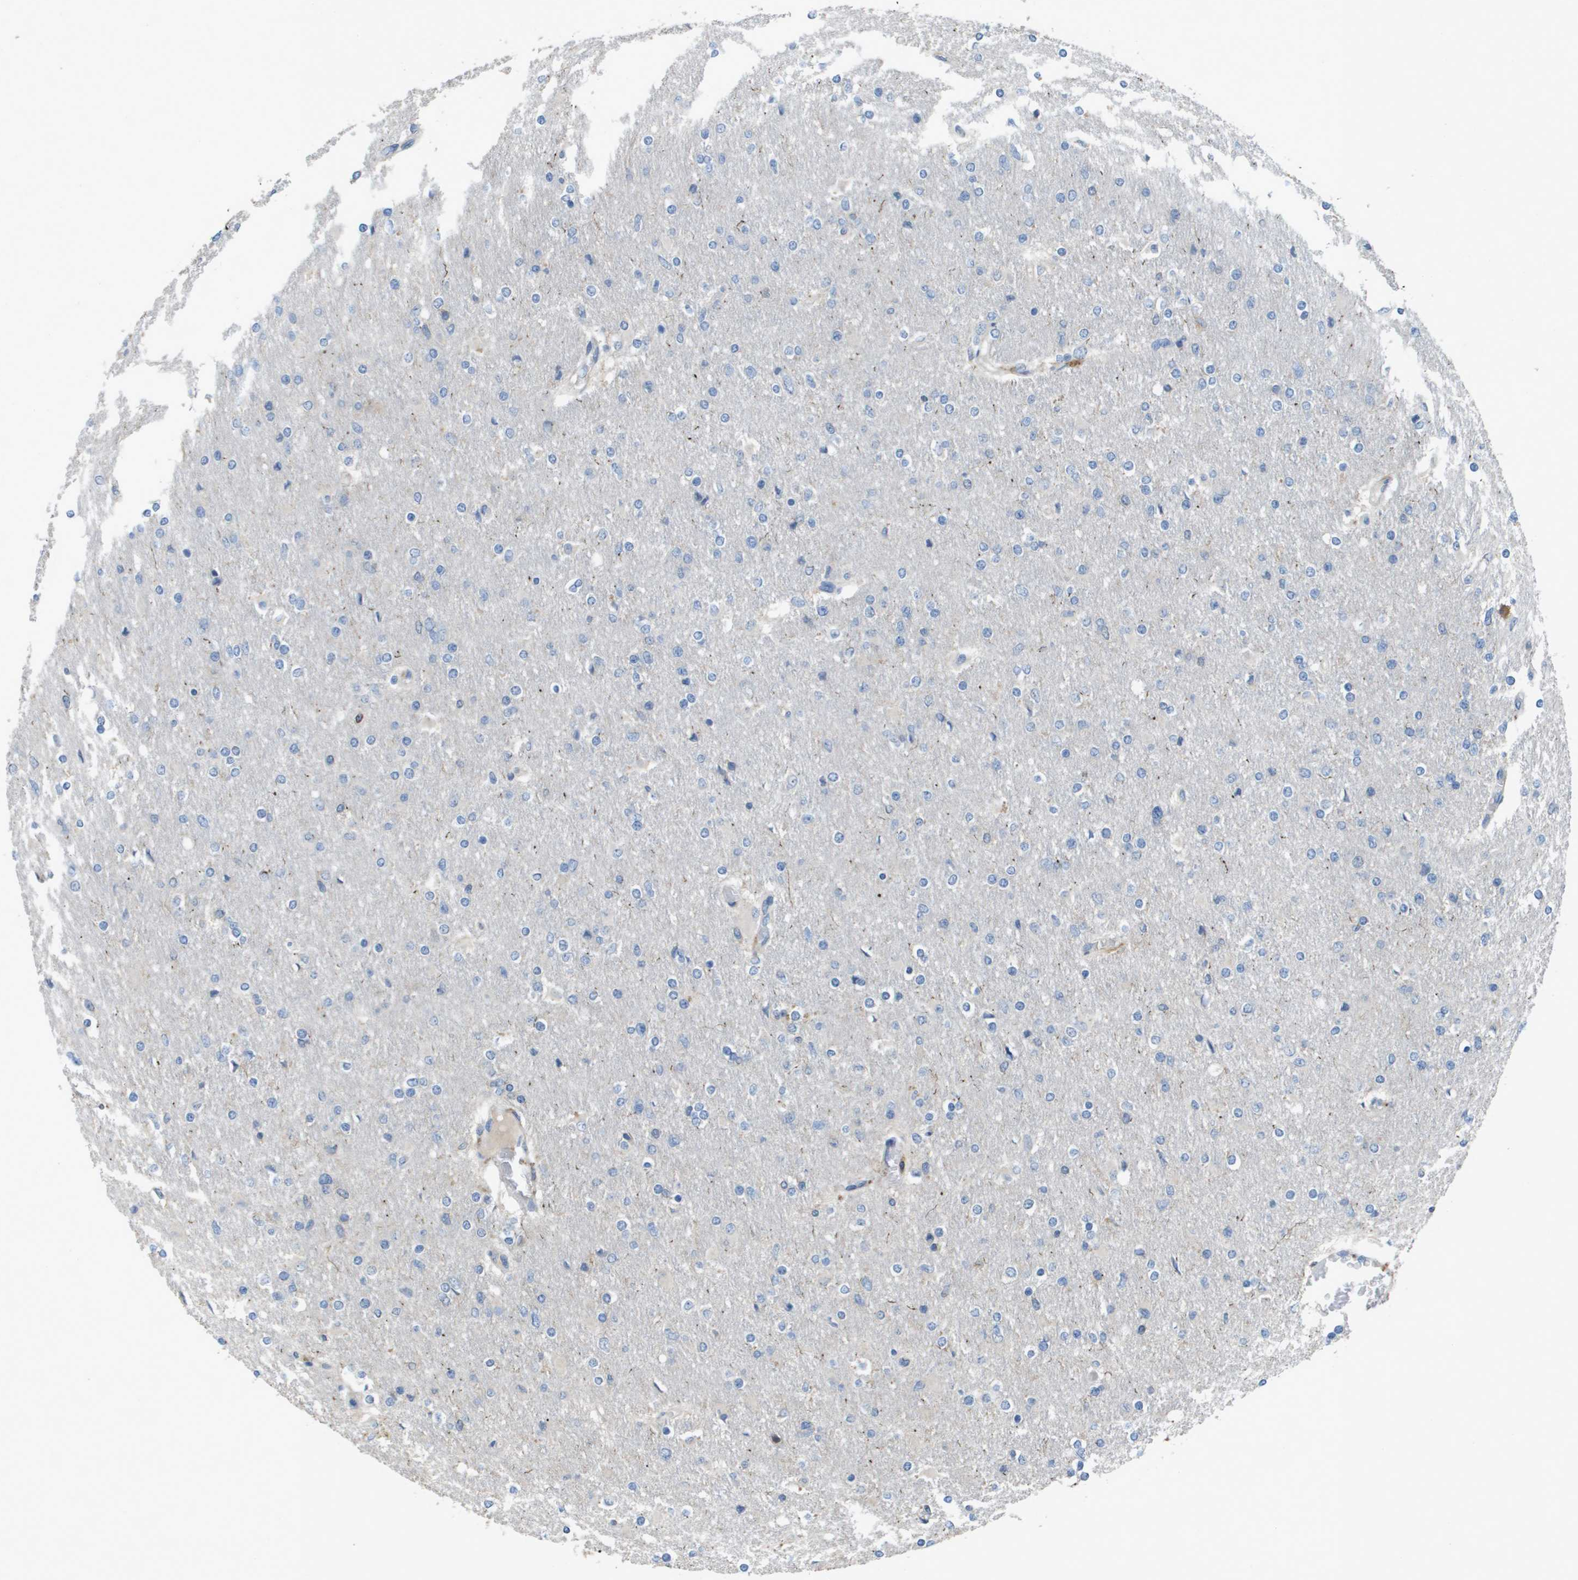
{"staining": {"intensity": "negative", "quantity": "none", "location": "none"}, "tissue": "glioma", "cell_type": "Tumor cells", "image_type": "cancer", "snomed": [{"axis": "morphology", "description": "Glioma, malignant, High grade"}, {"axis": "topography", "description": "Cerebral cortex"}], "caption": "There is no significant staining in tumor cells of glioma.", "gene": "CLCA4", "patient": {"sex": "female", "age": 36}}